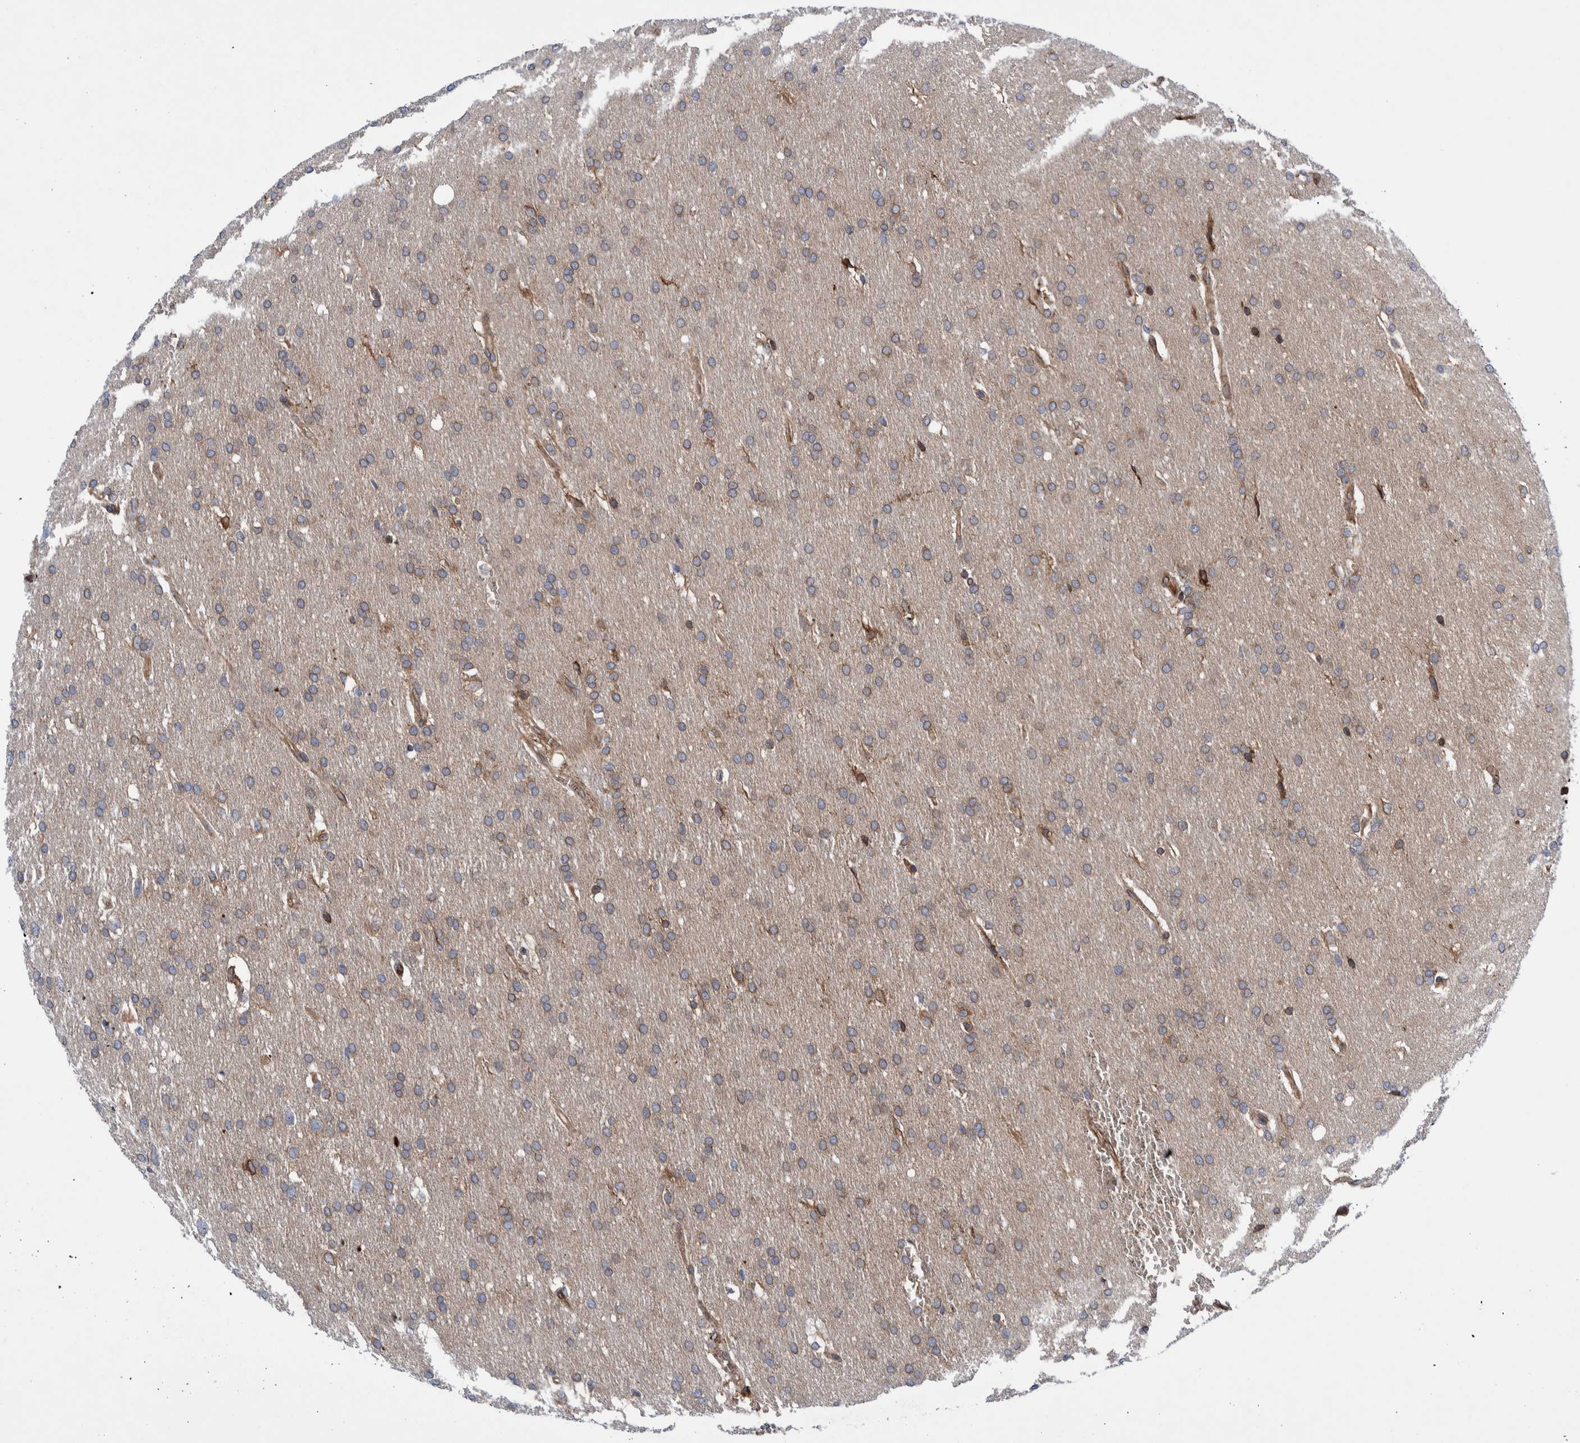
{"staining": {"intensity": "moderate", "quantity": "25%-75%", "location": "cytoplasmic/membranous"}, "tissue": "glioma", "cell_type": "Tumor cells", "image_type": "cancer", "snomed": [{"axis": "morphology", "description": "Glioma, malignant, Low grade"}, {"axis": "topography", "description": "Brain"}], "caption": "A photomicrograph of malignant low-grade glioma stained for a protein reveals moderate cytoplasmic/membranous brown staining in tumor cells.", "gene": "THEM6", "patient": {"sex": "female", "age": 37}}